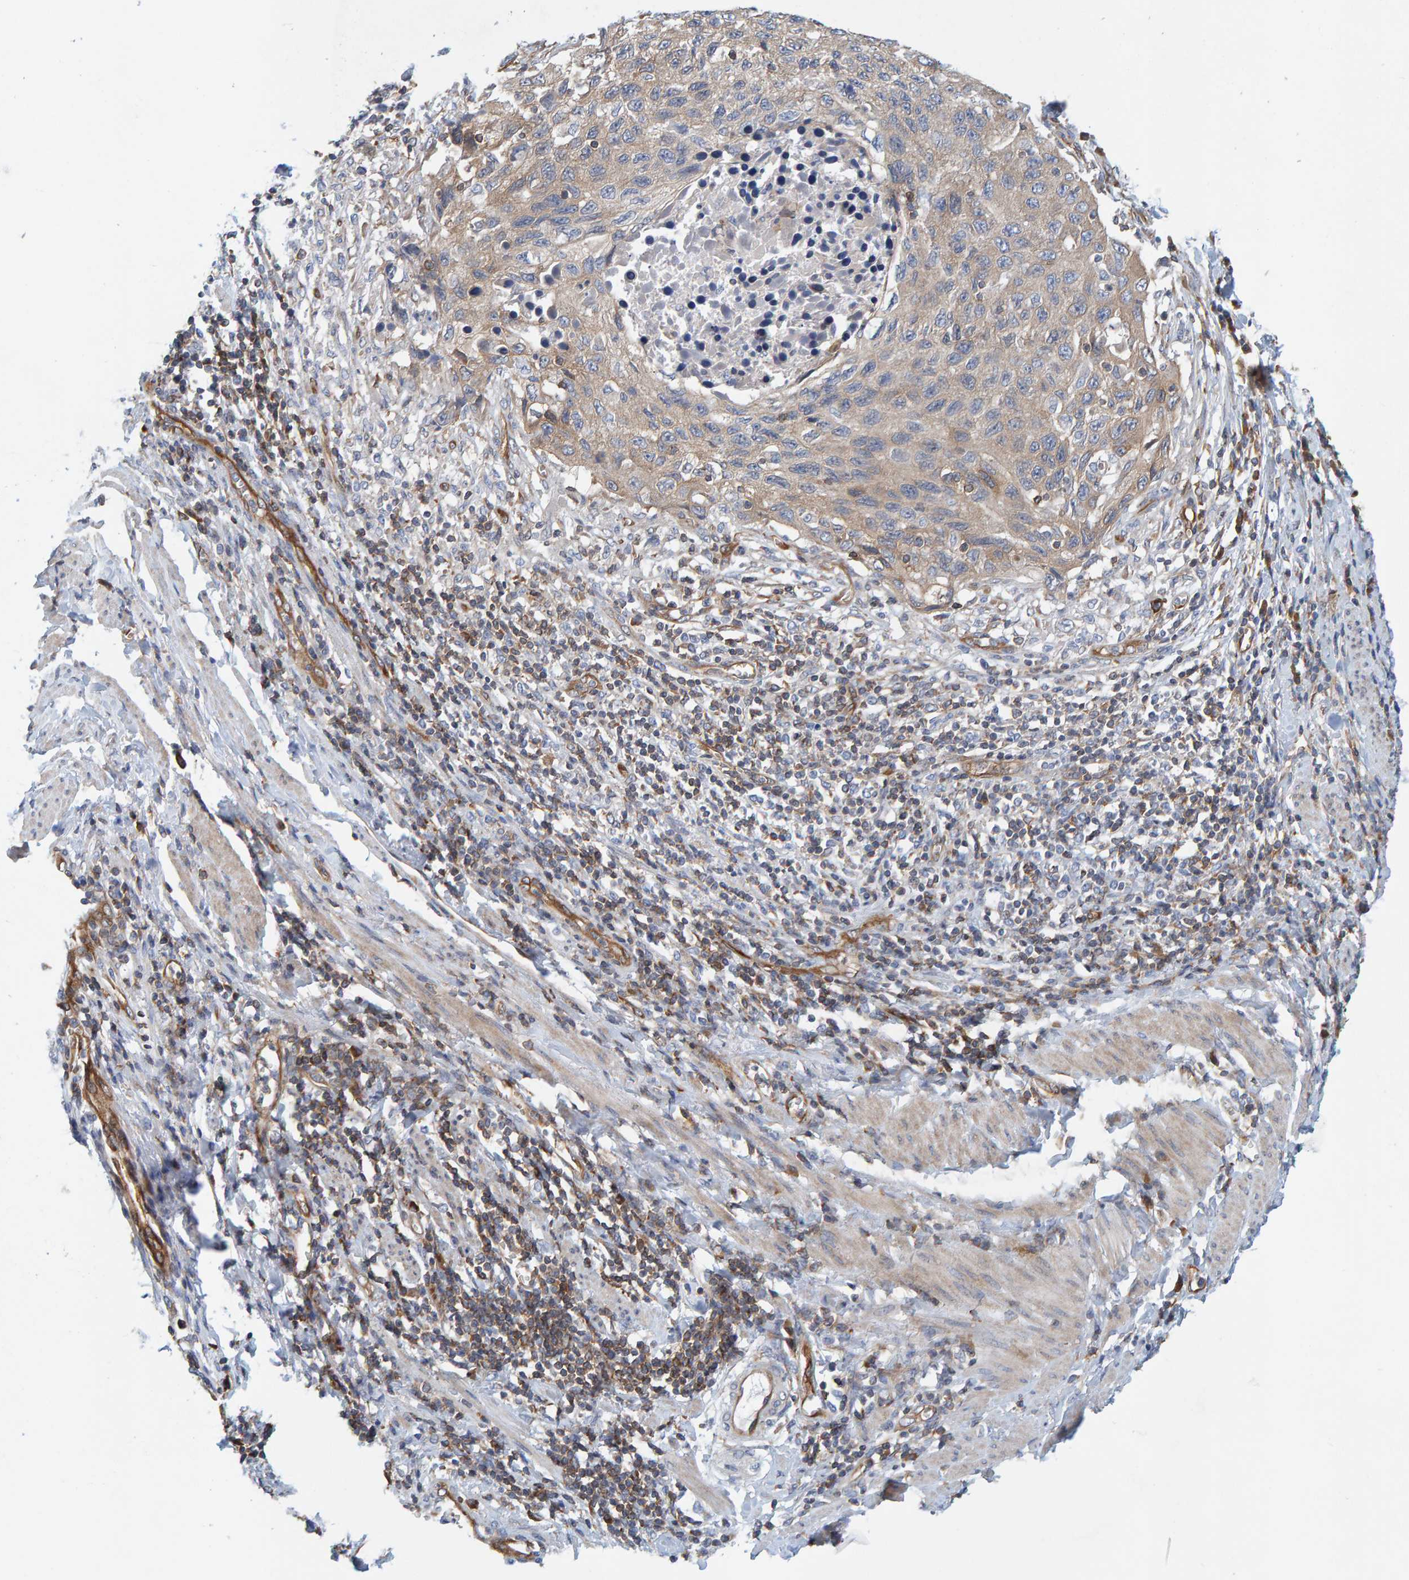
{"staining": {"intensity": "weak", "quantity": "25%-75%", "location": "cytoplasmic/membranous"}, "tissue": "cervical cancer", "cell_type": "Tumor cells", "image_type": "cancer", "snomed": [{"axis": "morphology", "description": "Squamous cell carcinoma, NOS"}, {"axis": "topography", "description": "Cervix"}], "caption": "Approximately 25%-75% of tumor cells in human cervical cancer show weak cytoplasmic/membranous protein expression as visualized by brown immunohistochemical staining.", "gene": "PRKD2", "patient": {"sex": "female", "age": 53}}